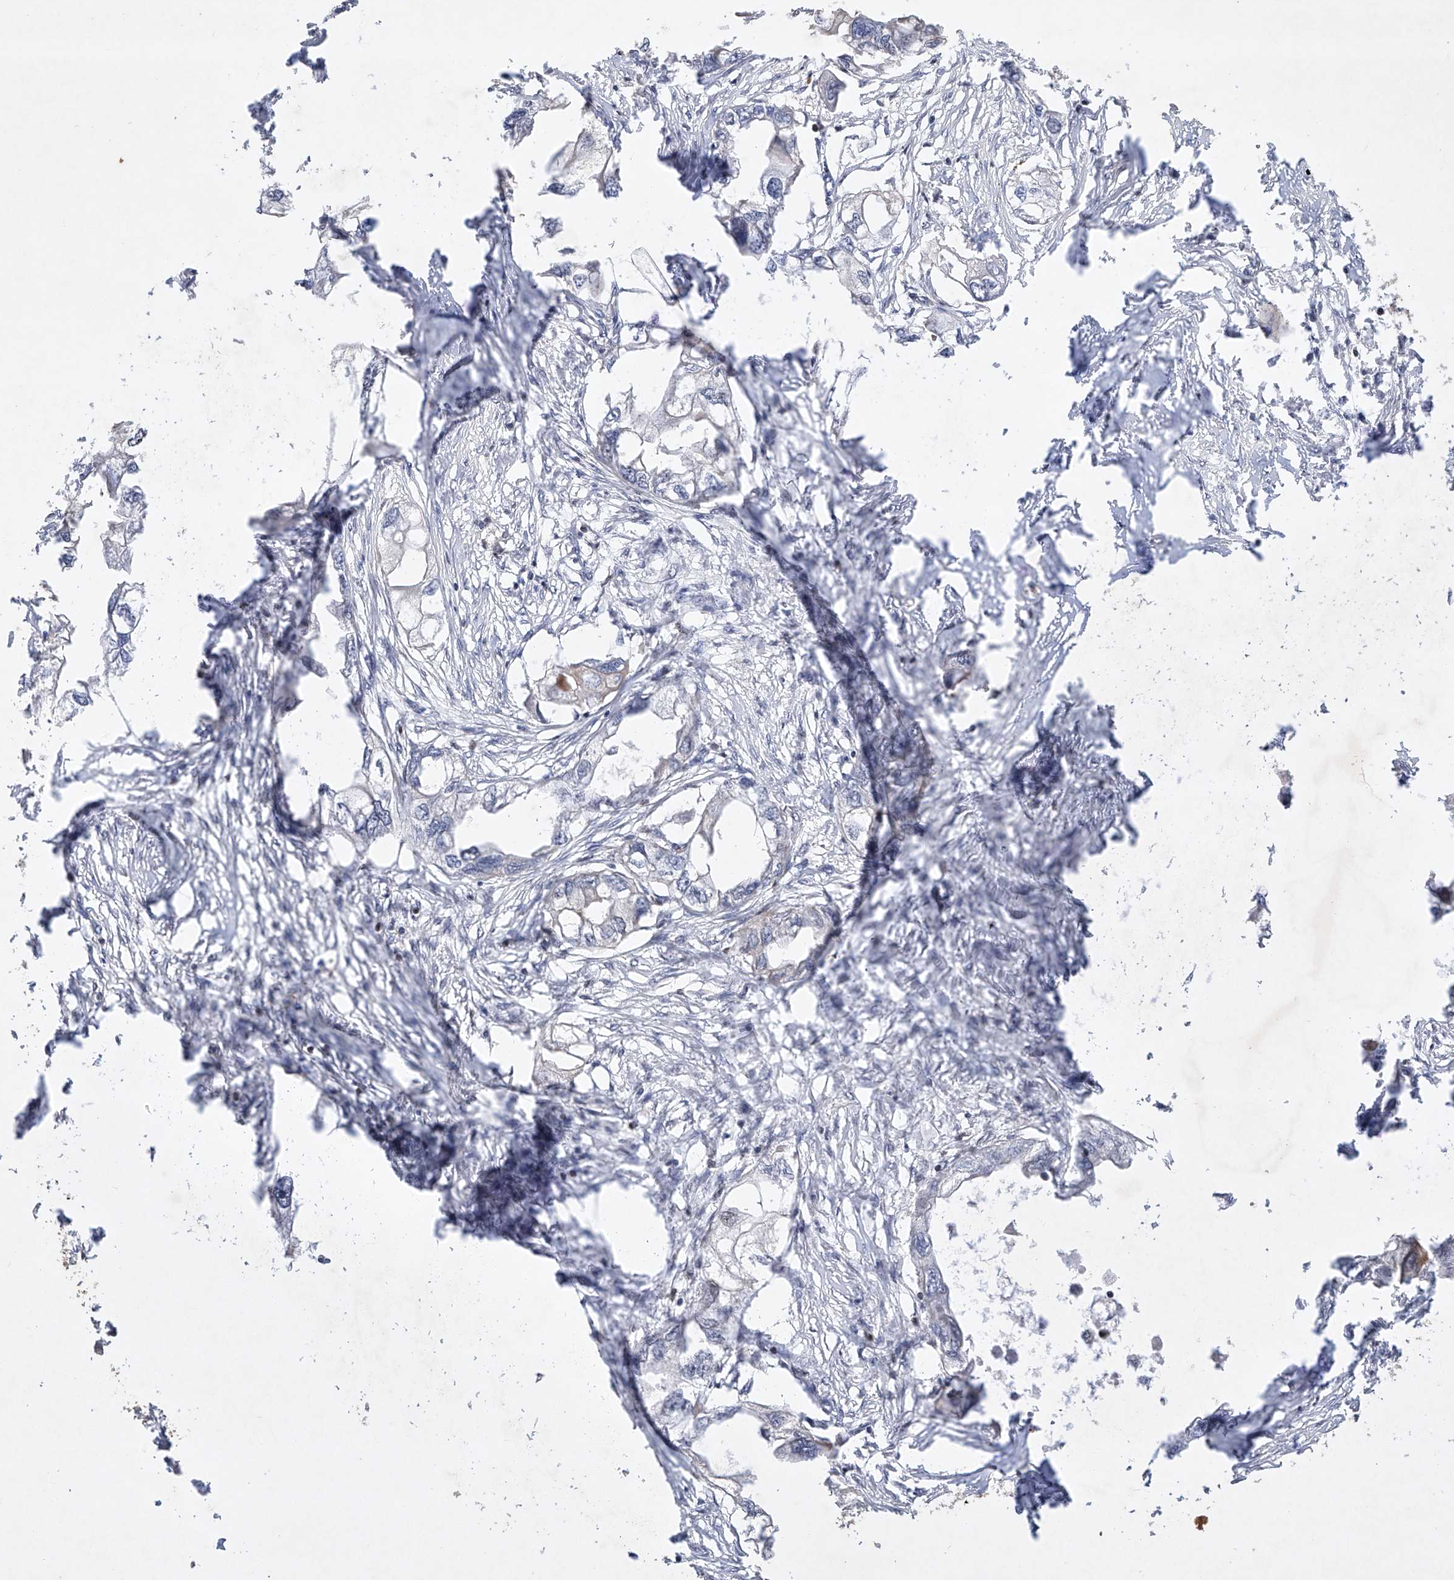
{"staining": {"intensity": "negative", "quantity": "none", "location": "none"}, "tissue": "endometrial cancer", "cell_type": "Tumor cells", "image_type": "cancer", "snomed": [{"axis": "morphology", "description": "Adenocarcinoma, NOS"}, {"axis": "morphology", "description": "Adenocarcinoma, metastatic, NOS"}, {"axis": "topography", "description": "Adipose tissue"}, {"axis": "topography", "description": "Endometrium"}], "caption": "A high-resolution micrograph shows IHC staining of endometrial cancer, which reveals no significant expression in tumor cells.", "gene": "AFG1L", "patient": {"sex": "female", "age": 67}}